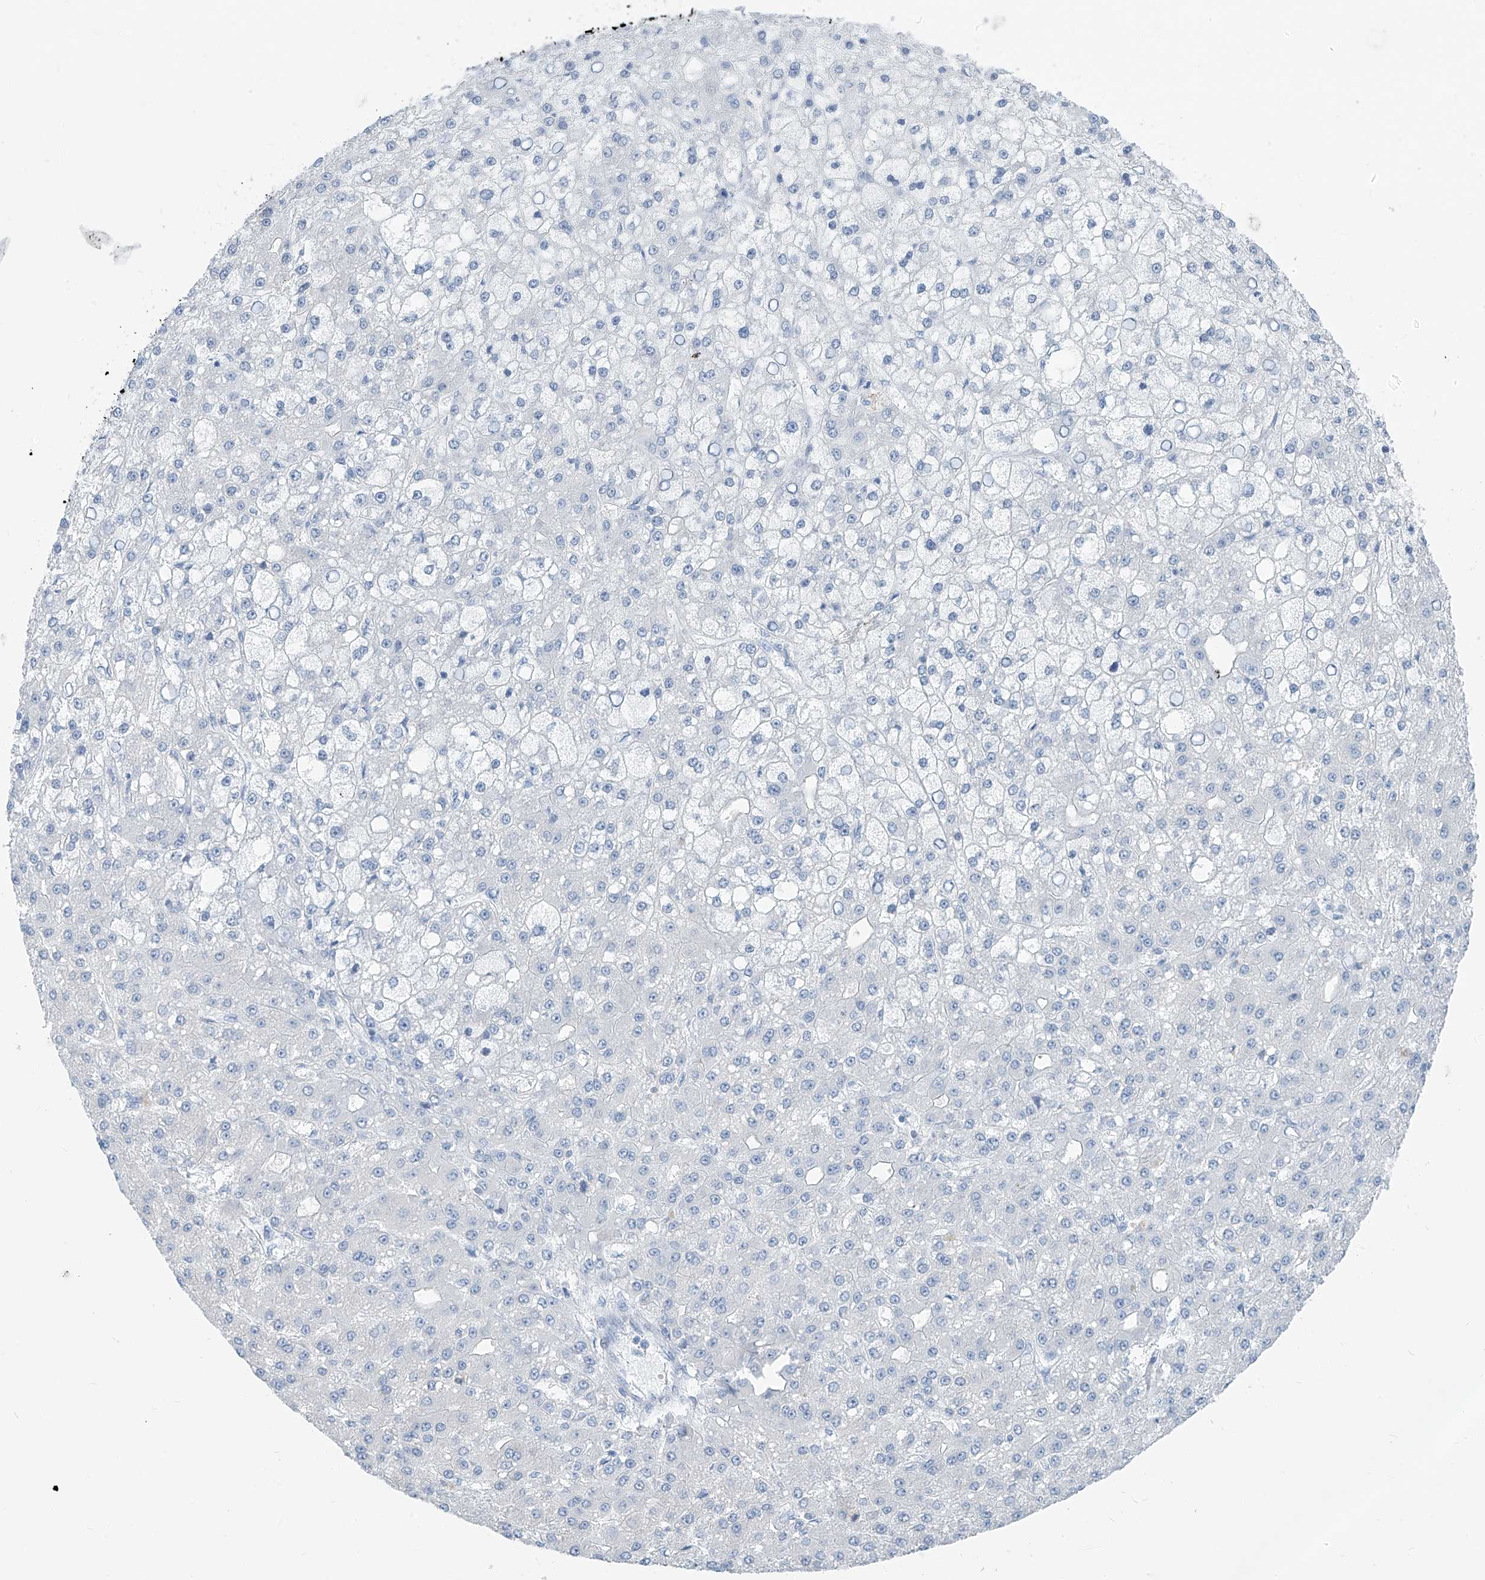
{"staining": {"intensity": "negative", "quantity": "none", "location": "none"}, "tissue": "liver cancer", "cell_type": "Tumor cells", "image_type": "cancer", "snomed": [{"axis": "morphology", "description": "Carcinoma, Hepatocellular, NOS"}, {"axis": "topography", "description": "Liver"}], "caption": "An immunohistochemistry photomicrograph of hepatocellular carcinoma (liver) is shown. There is no staining in tumor cells of hepatocellular carcinoma (liver).", "gene": "SGO2", "patient": {"sex": "male", "age": 67}}